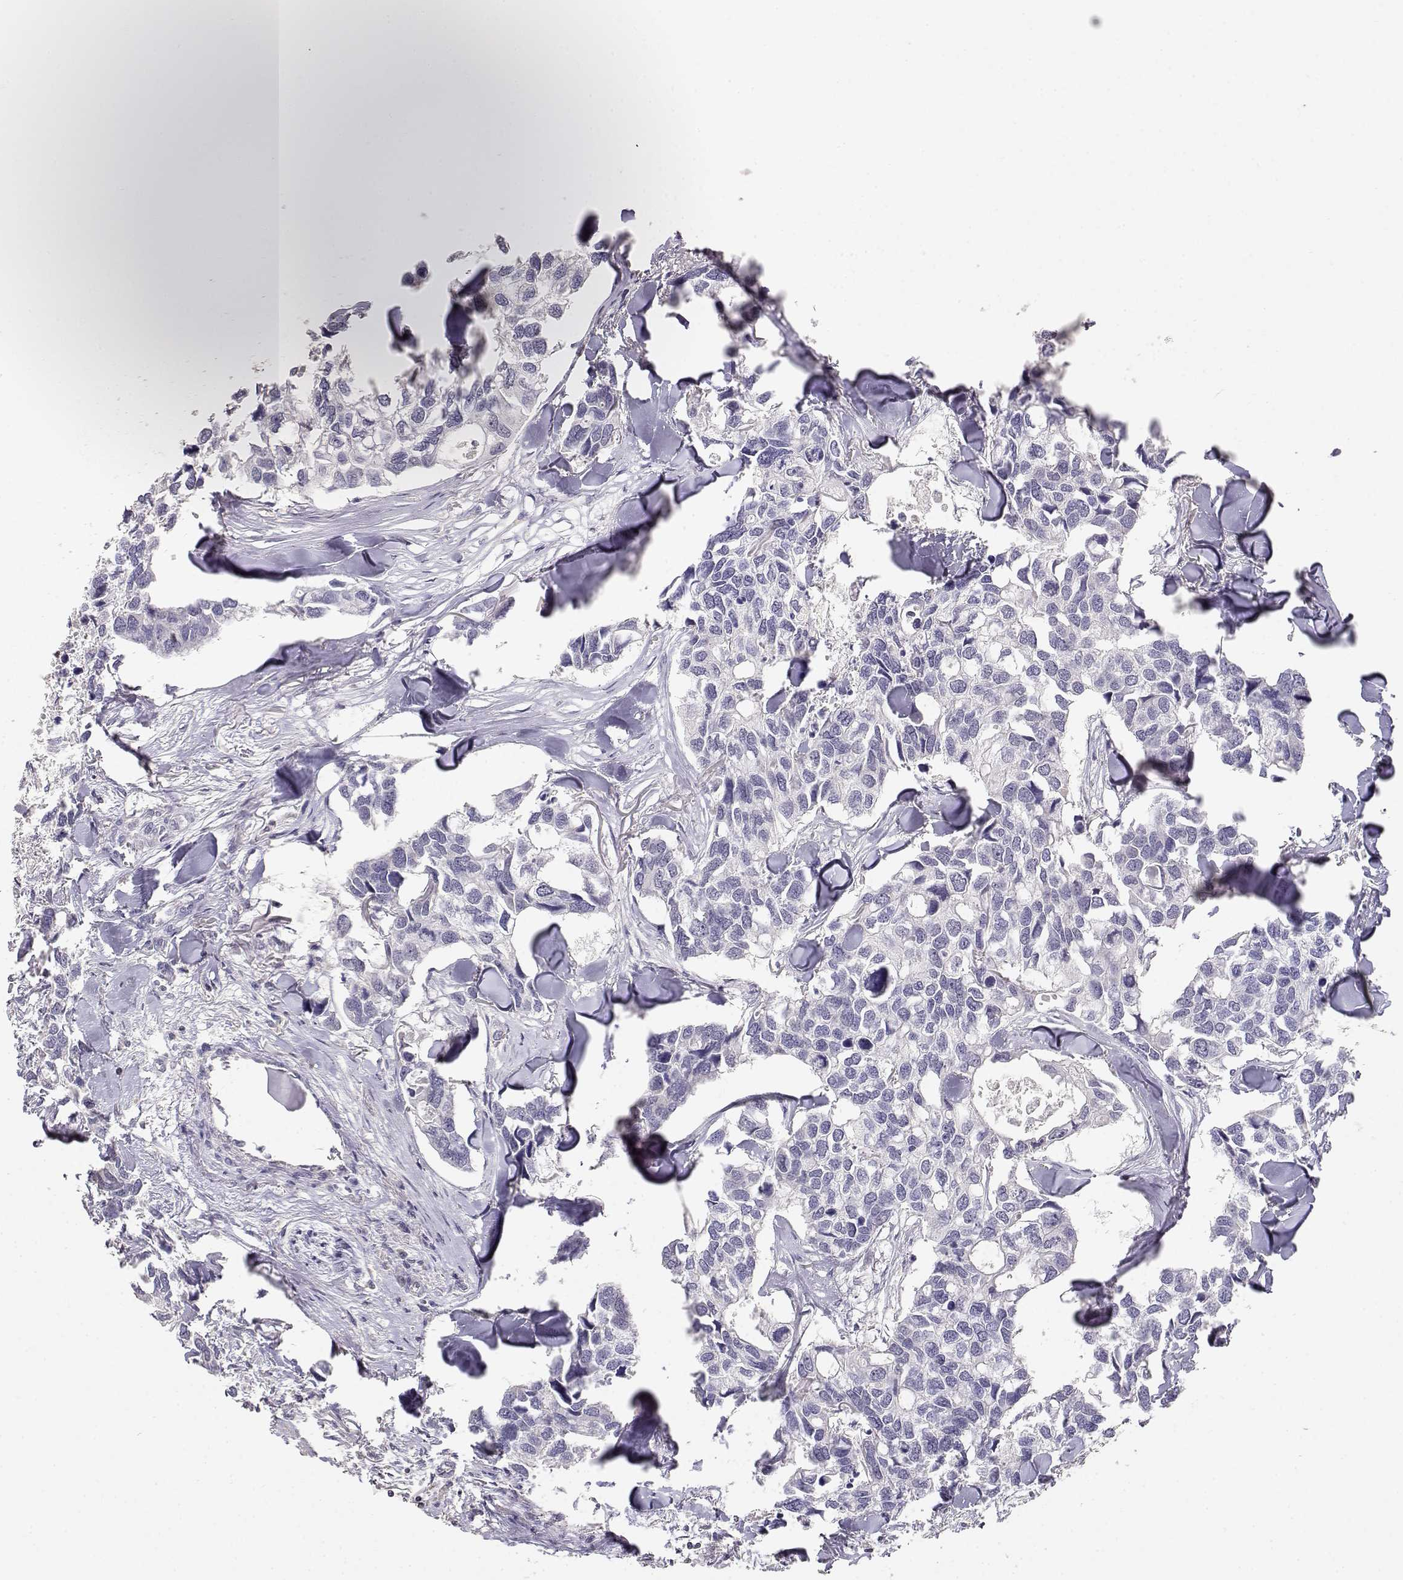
{"staining": {"intensity": "negative", "quantity": "none", "location": "none"}, "tissue": "breast cancer", "cell_type": "Tumor cells", "image_type": "cancer", "snomed": [{"axis": "morphology", "description": "Duct carcinoma"}, {"axis": "topography", "description": "Breast"}], "caption": "Protein analysis of breast cancer demonstrates no significant staining in tumor cells.", "gene": "TNFRSF10C", "patient": {"sex": "female", "age": 83}}